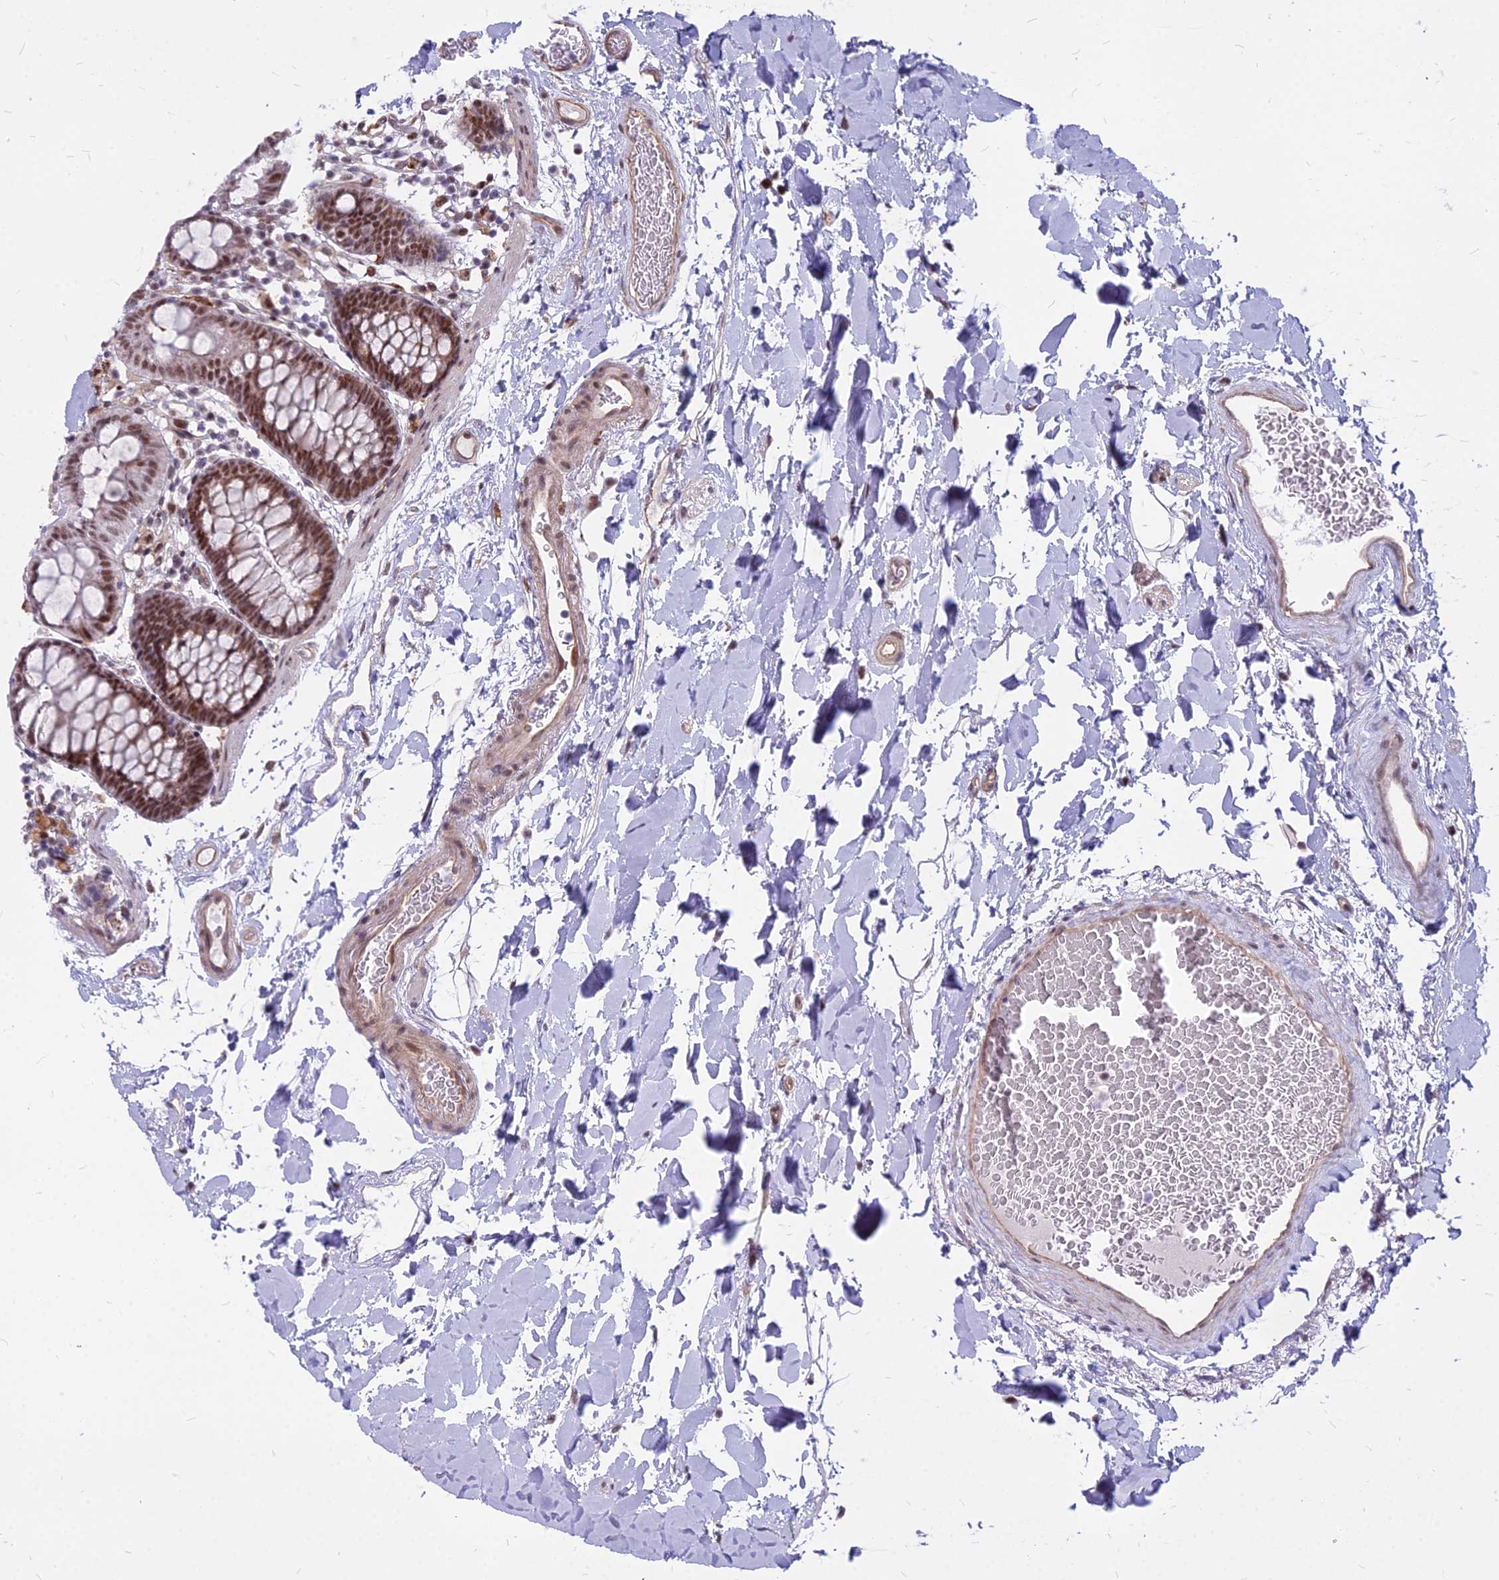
{"staining": {"intensity": "moderate", "quantity": "25%-75%", "location": "cytoplasmic/membranous"}, "tissue": "colon", "cell_type": "Endothelial cells", "image_type": "normal", "snomed": [{"axis": "morphology", "description": "Normal tissue, NOS"}, {"axis": "topography", "description": "Colon"}], "caption": "Protein staining by immunohistochemistry displays moderate cytoplasmic/membranous positivity in approximately 25%-75% of endothelial cells in benign colon.", "gene": "ALG10B", "patient": {"sex": "male", "age": 75}}